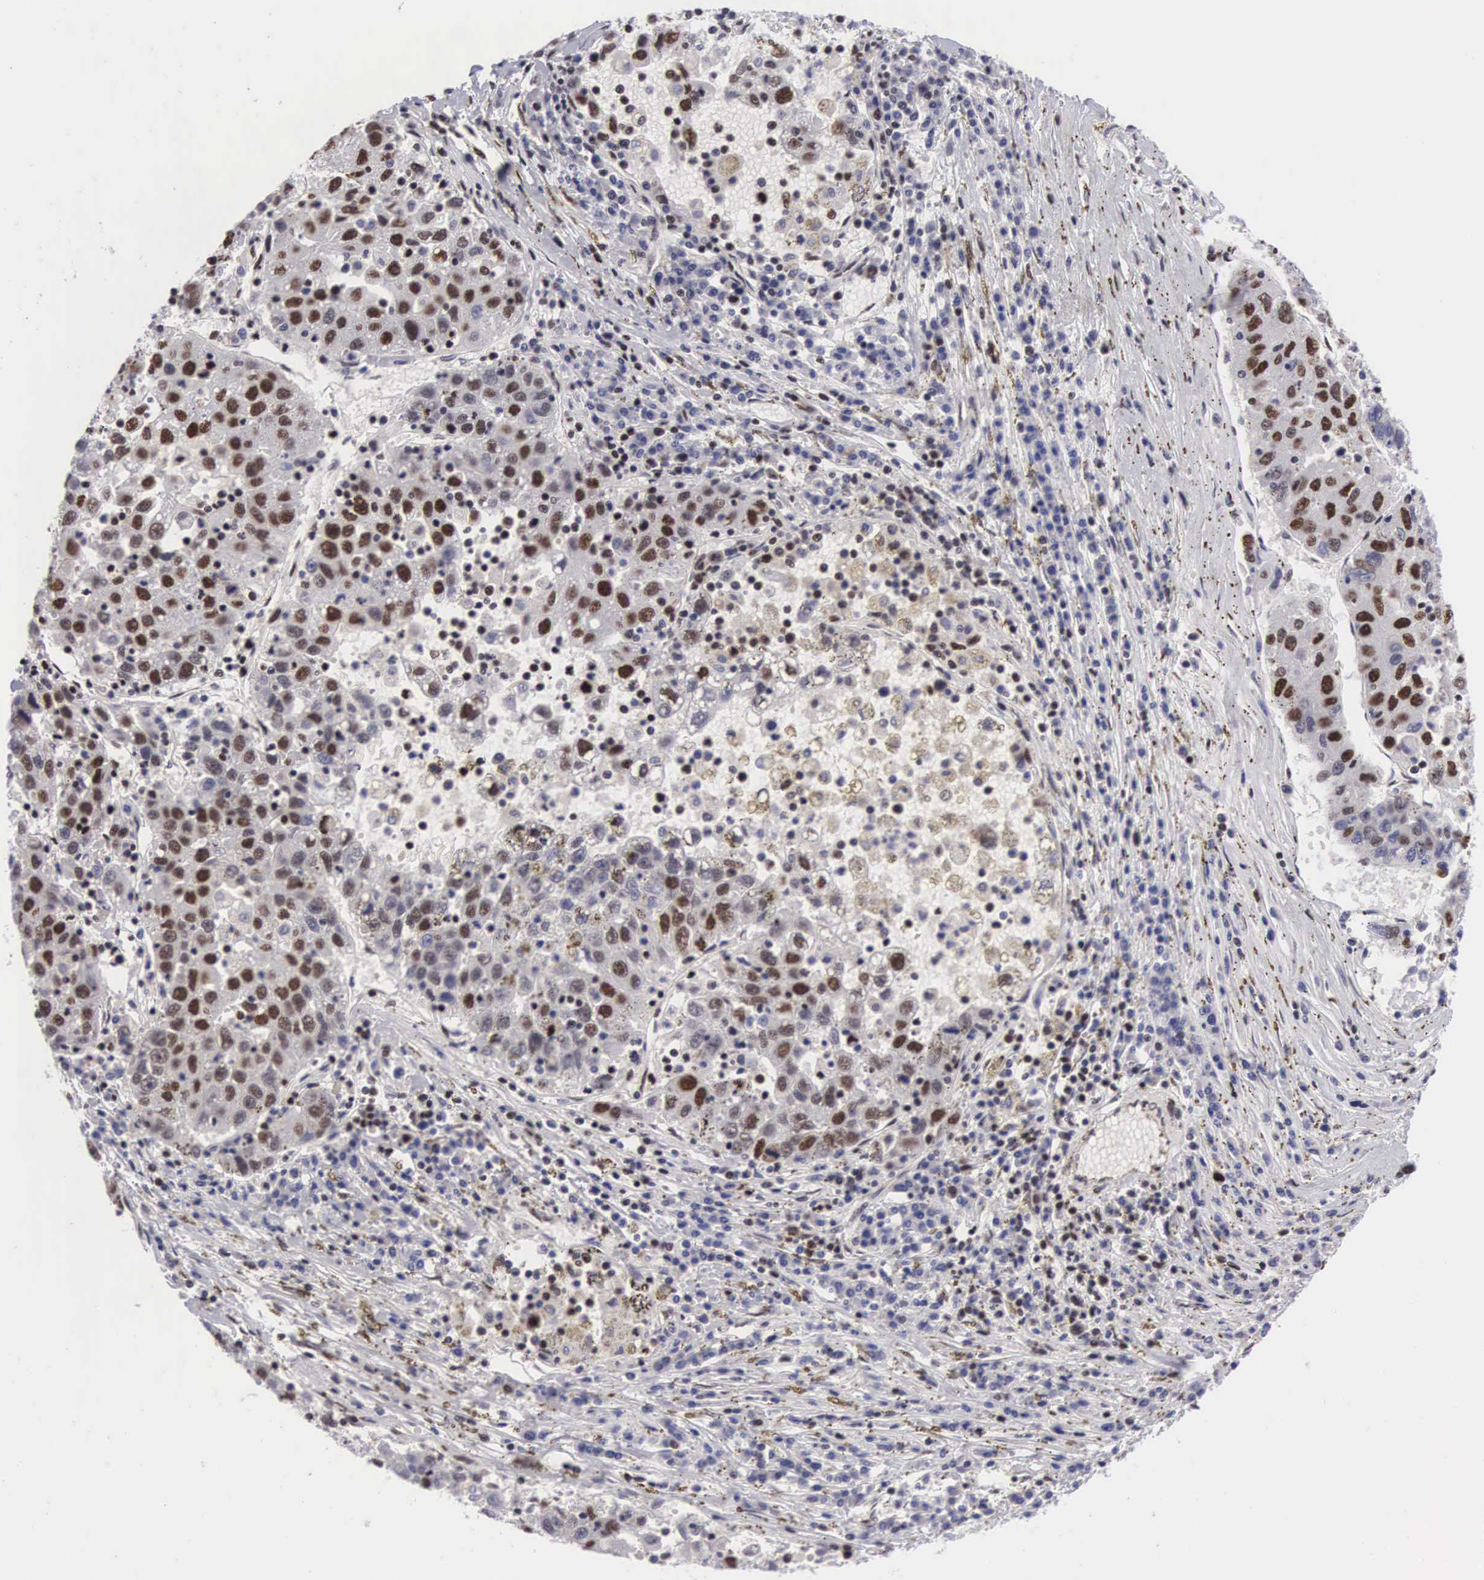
{"staining": {"intensity": "moderate", "quantity": ">75%", "location": "nuclear"}, "tissue": "liver cancer", "cell_type": "Tumor cells", "image_type": "cancer", "snomed": [{"axis": "morphology", "description": "Carcinoma, Hepatocellular, NOS"}, {"axis": "topography", "description": "Liver"}], "caption": "IHC photomicrograph of human hepatocellular carcinoma (liver) stained for a protein (brown), which shows medium levels of moderate nuclear positivity in approximately >75% of tumor cells.", "gene": "SF3A1", "patient": {"sex": "male", "age": 49}}